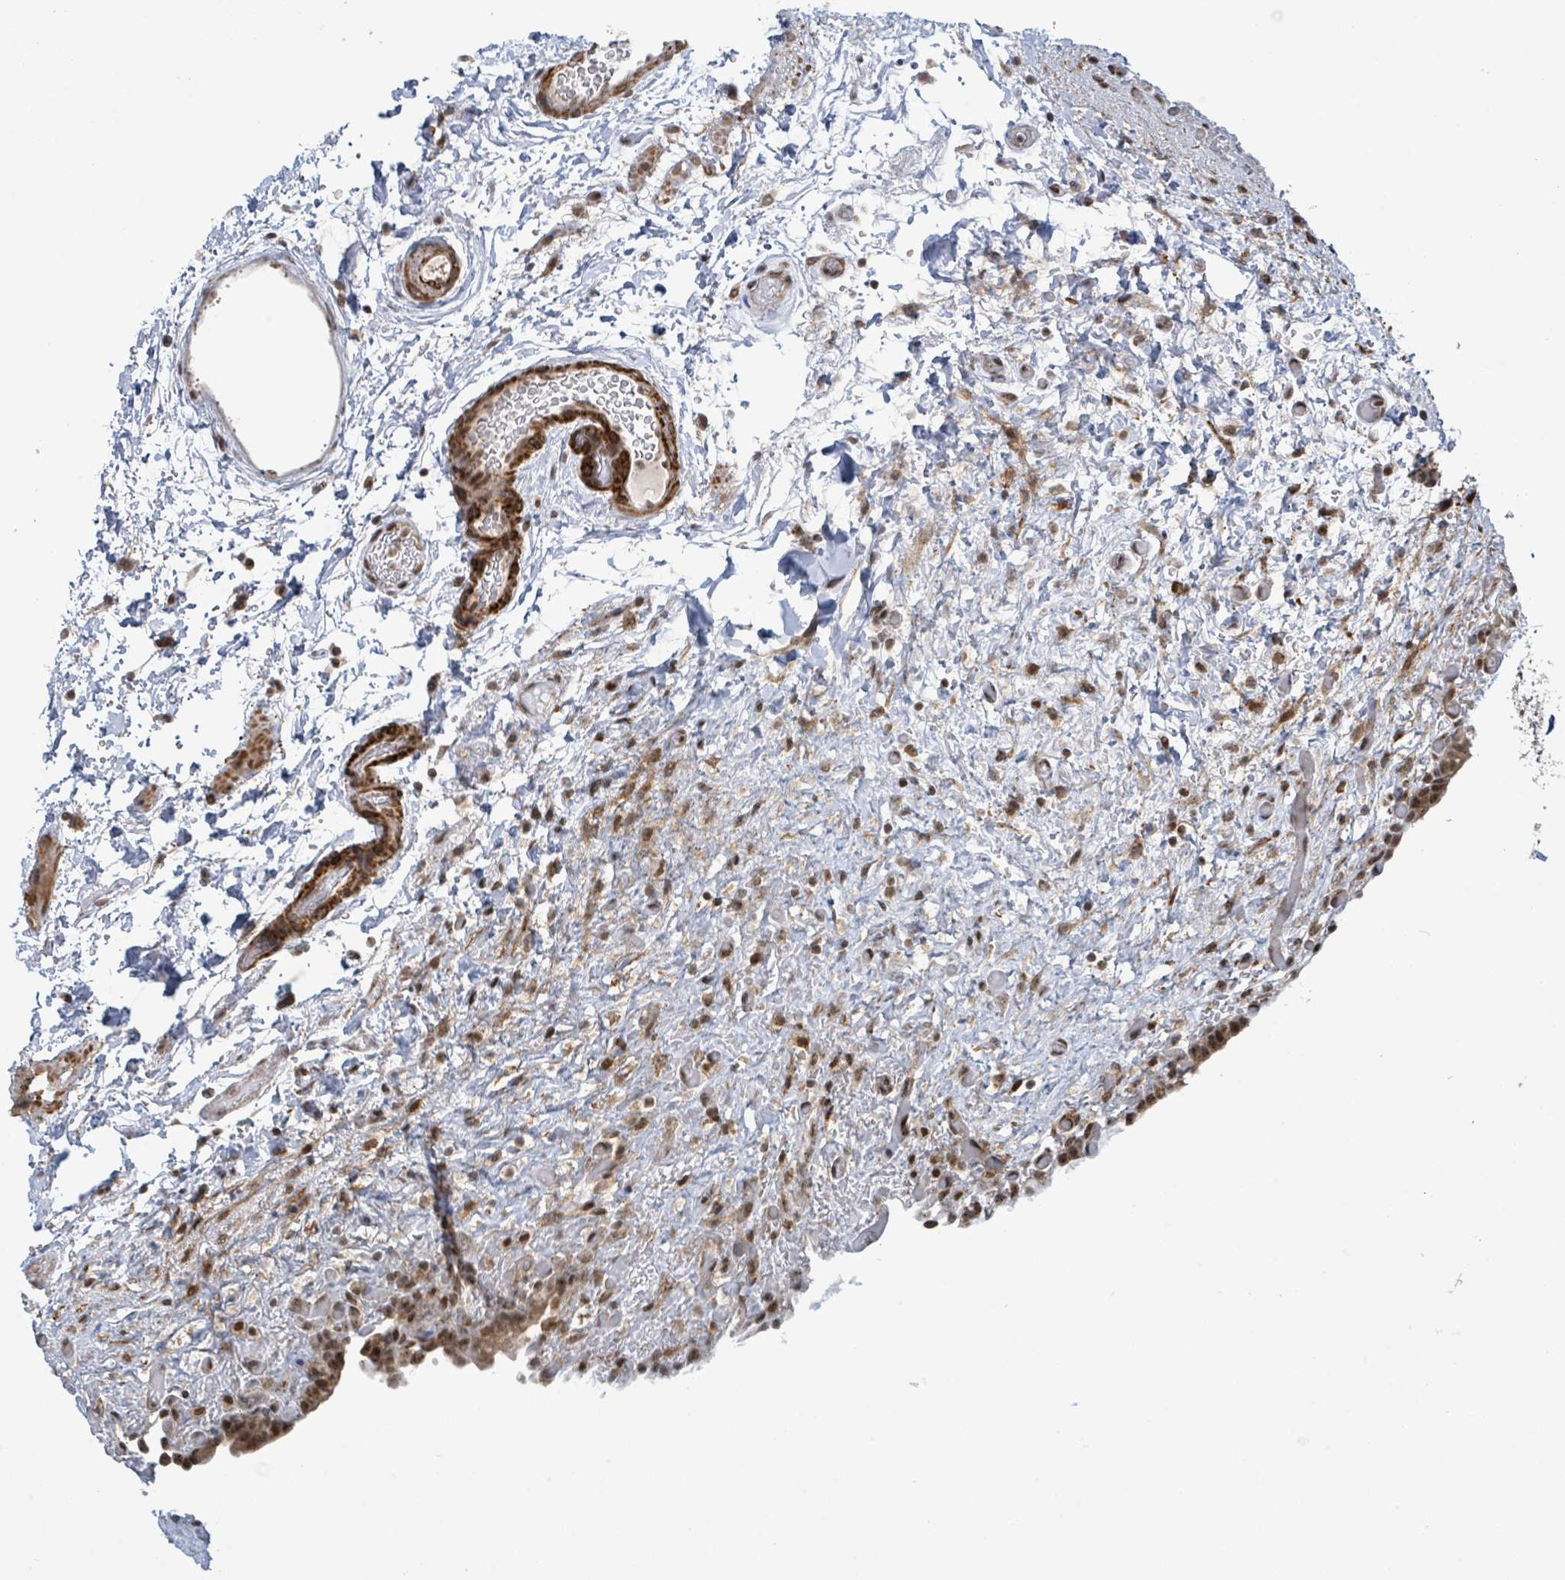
{"staining": {"intensity": "moderate", "quantity": ">75%", "location": "nuclear"}, "tissue": "urinary bladder", "cell_type": "Urothelial cells", "image_type": "normal", "snomed": [{"axis": "morphology", "description": "Normal tissue, NOS"}, {"axis": "topography", "description": "Urinary bladder"}], "caption": "DAB immunohistochemical staining of unremarkable urinary bladder exhibits moderate nuclear protein positivity in about >75% of urothelial cells. Nuclei are stained in blue.", "gene": "SBF2", "patient": {"sex": "male", "age": 69}}